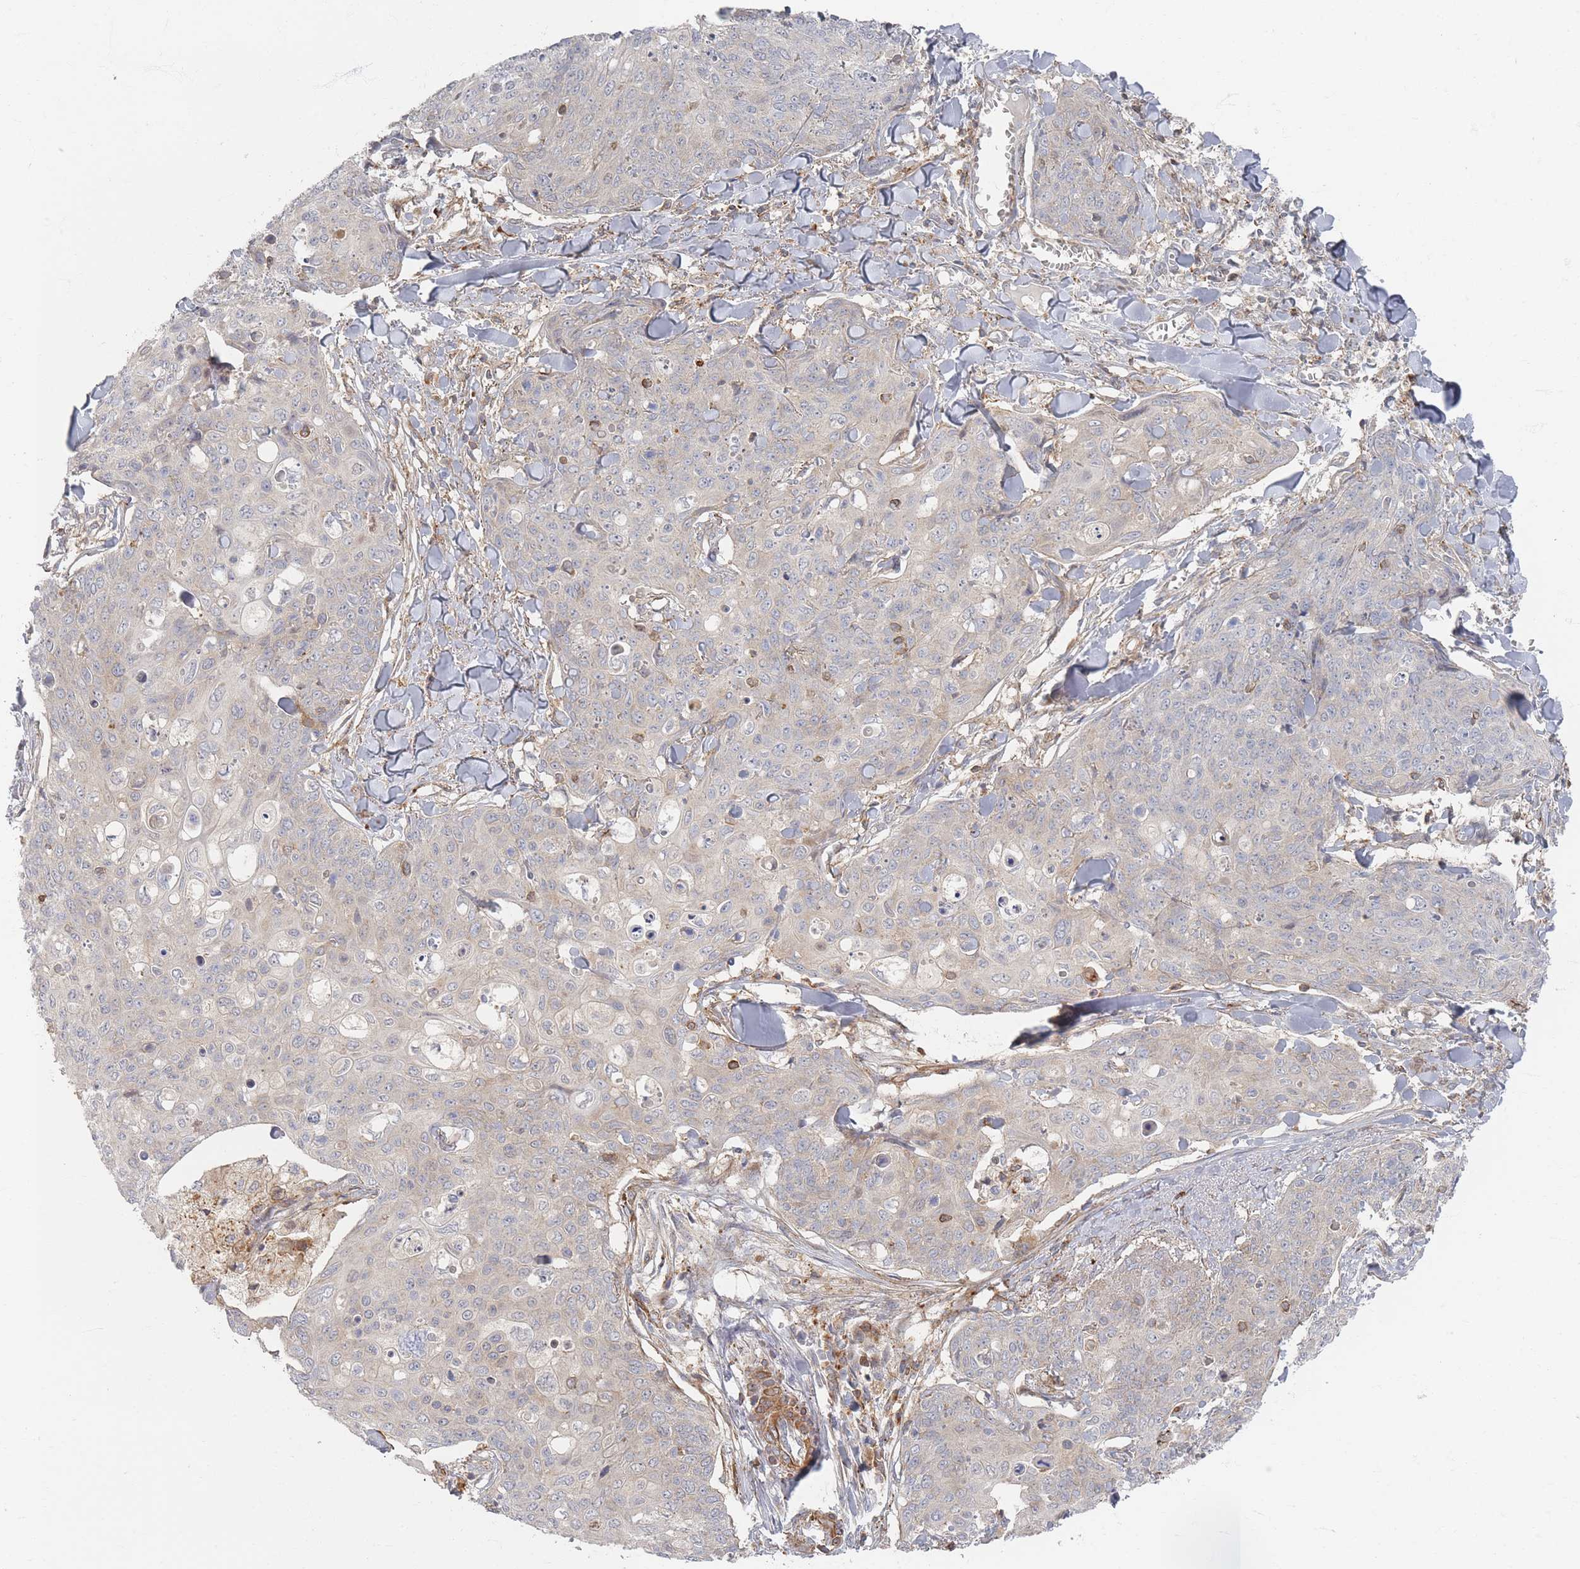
{"staining": {"intensity": "negative", "quantity": "none", "location": "none"}, "tissue": "skin cancer", "cell_type": "Tumor cells", "image_type": "cancer", "snomed": [{"axis": "morphology", "description": "Squamous cell carcinoma, NOS"}, {"axis": "topography", "description": "Skin"}, {"axis": "topography", "description": "Vulva"}], "caption": "This is an immunohistochemistry (IHC) photomicrograph of squamous cell carcinoma (skin). There is no expression in tumor cells.", "gene": "ZNF852", "patient": {"sex": "female", "age": 85}}